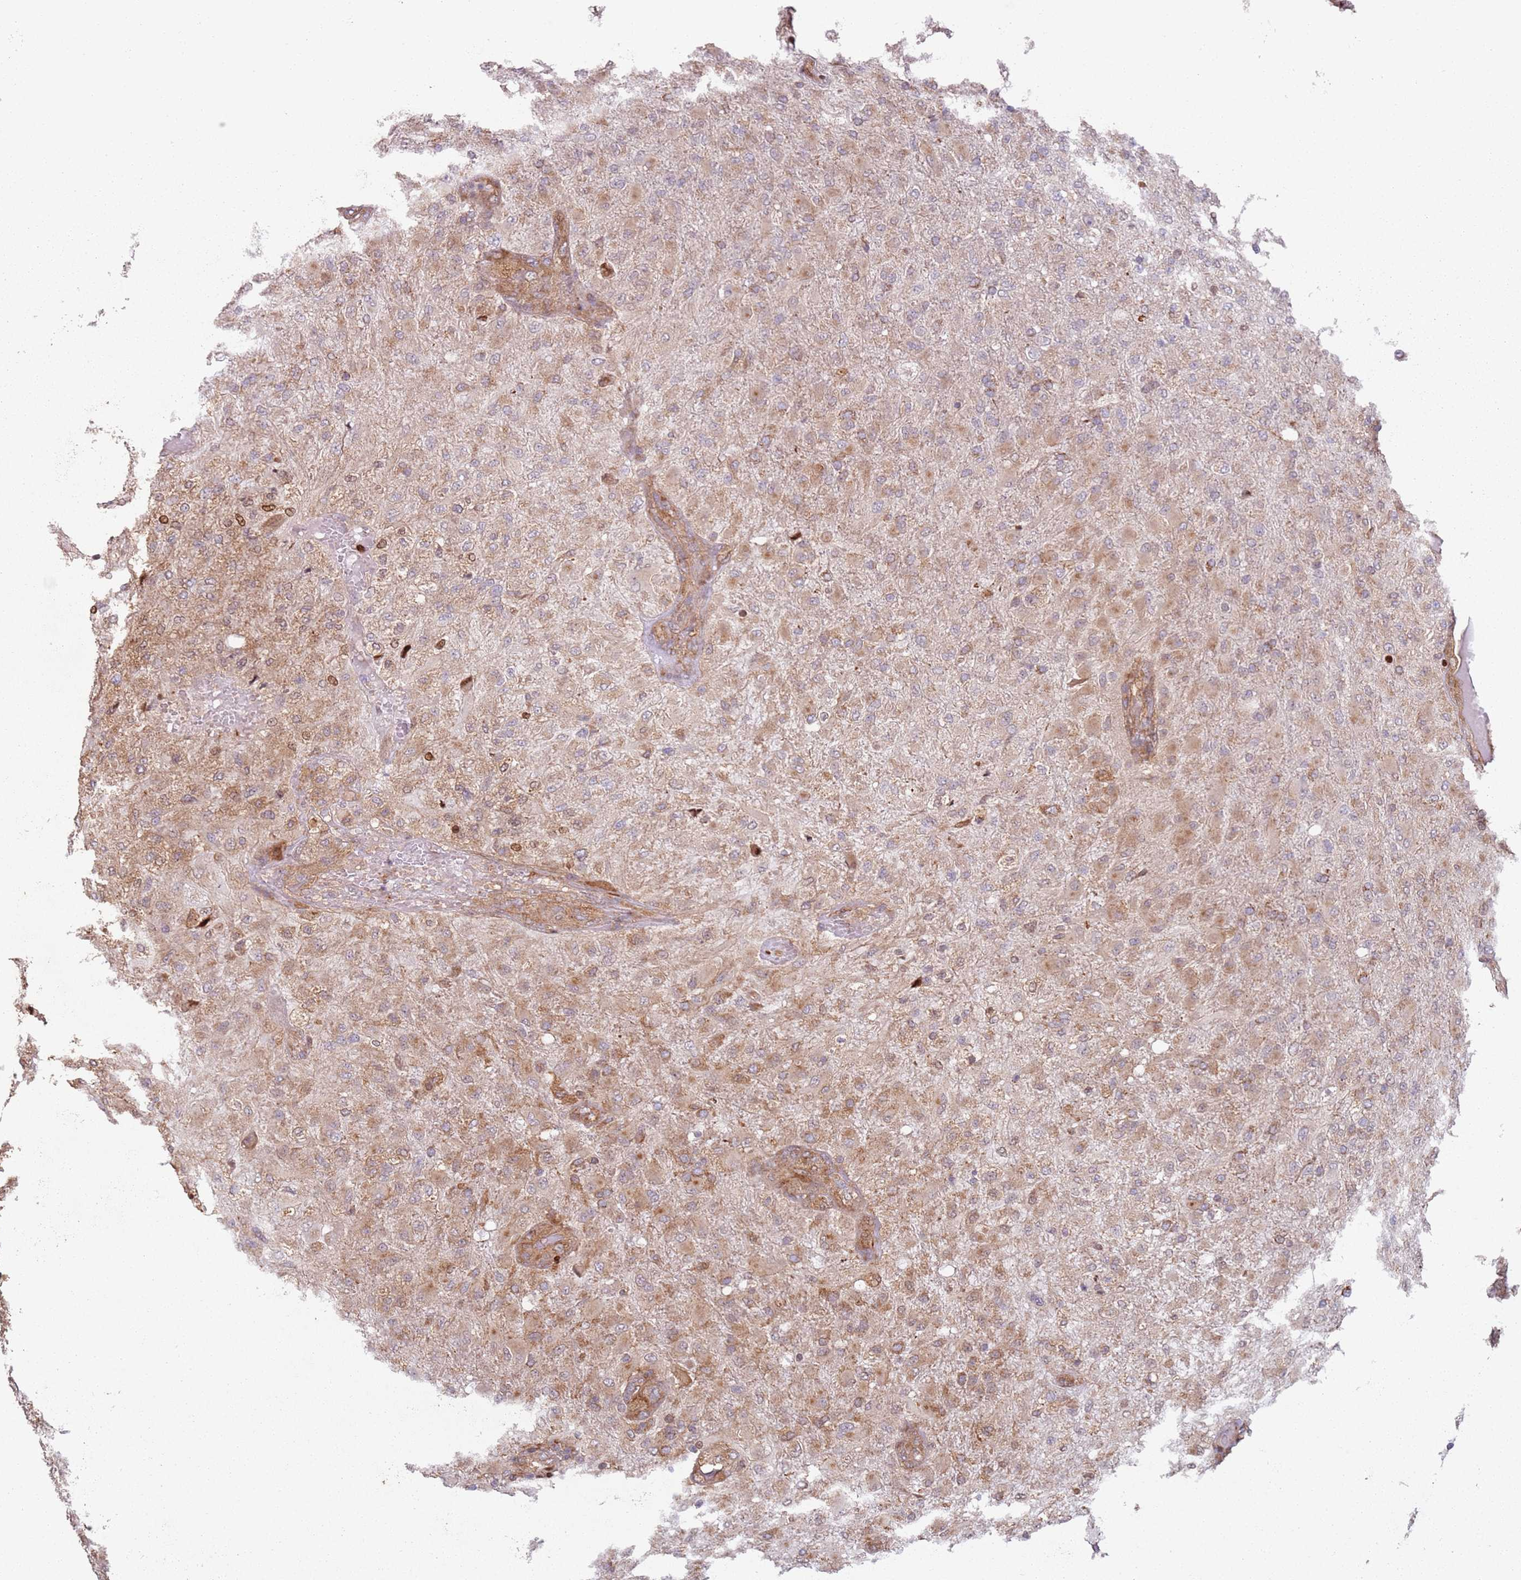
{"staining": {"intensity": "moderate", "quantity": "25%-75%", "location": "cytoplasmic/membranous"}, "tissue": "glioma", "cell_type": "Tumor cells", "image_type": "cancer", "snomed": [{"axis": "morphology", "description": "Glioma, malignant, Low grade"}, {"axis": "topography", "description": "Brain"}], "caption": "A high-resolution micrograph shows IHC staining of low-grade glioma (malignant), which reveals moderate cytoplasmic/membranous expression in about 25%-75% of tumor cells.", "gene": "HNRNPLL", "patient": {"sex": "male", "age": 65}}